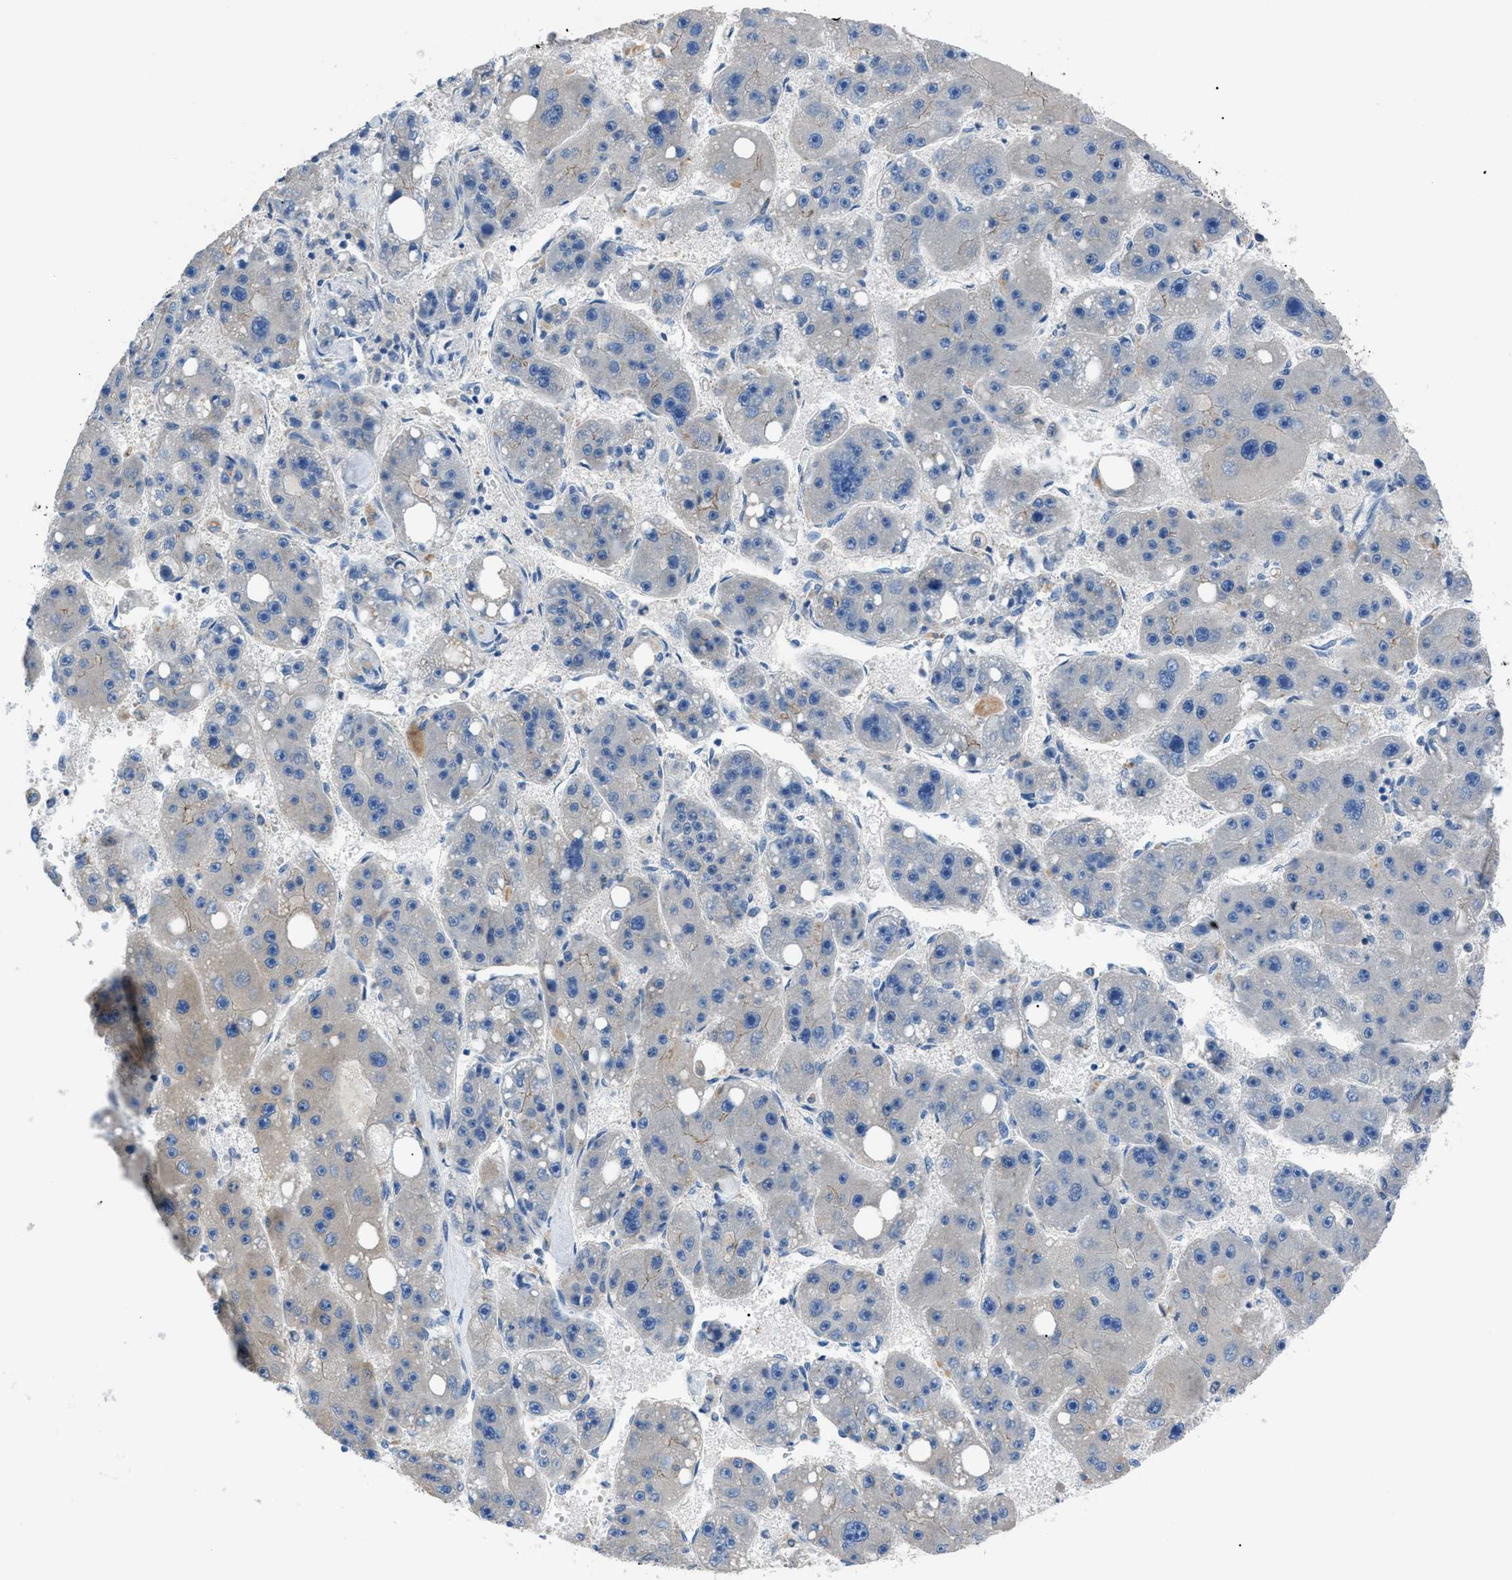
{"staining": {"intensity": "weak", "quantity": "<25%", "location": "cytoplasmic/membranous"}, "tissue": "liver cancer", "cell_type": "Tumor cells", "image_type": "cancer", "snomed": [{"axis": "morphology", "description": "Carcinoma, Hepatocellular, NOS"}, {"axis": "topography", "description": "Liver"}], "caption": "An image of human liver hepatocellular carcinoma is negative for staining in tumor cells. The staining is performed using DAB (3,3'-diaminobenzidine) brown chromogen with nuclei counter-stained in using hematoxylin.", "gene": "ZDHHC24", "patient": {"sex": "female", "age": 61}}